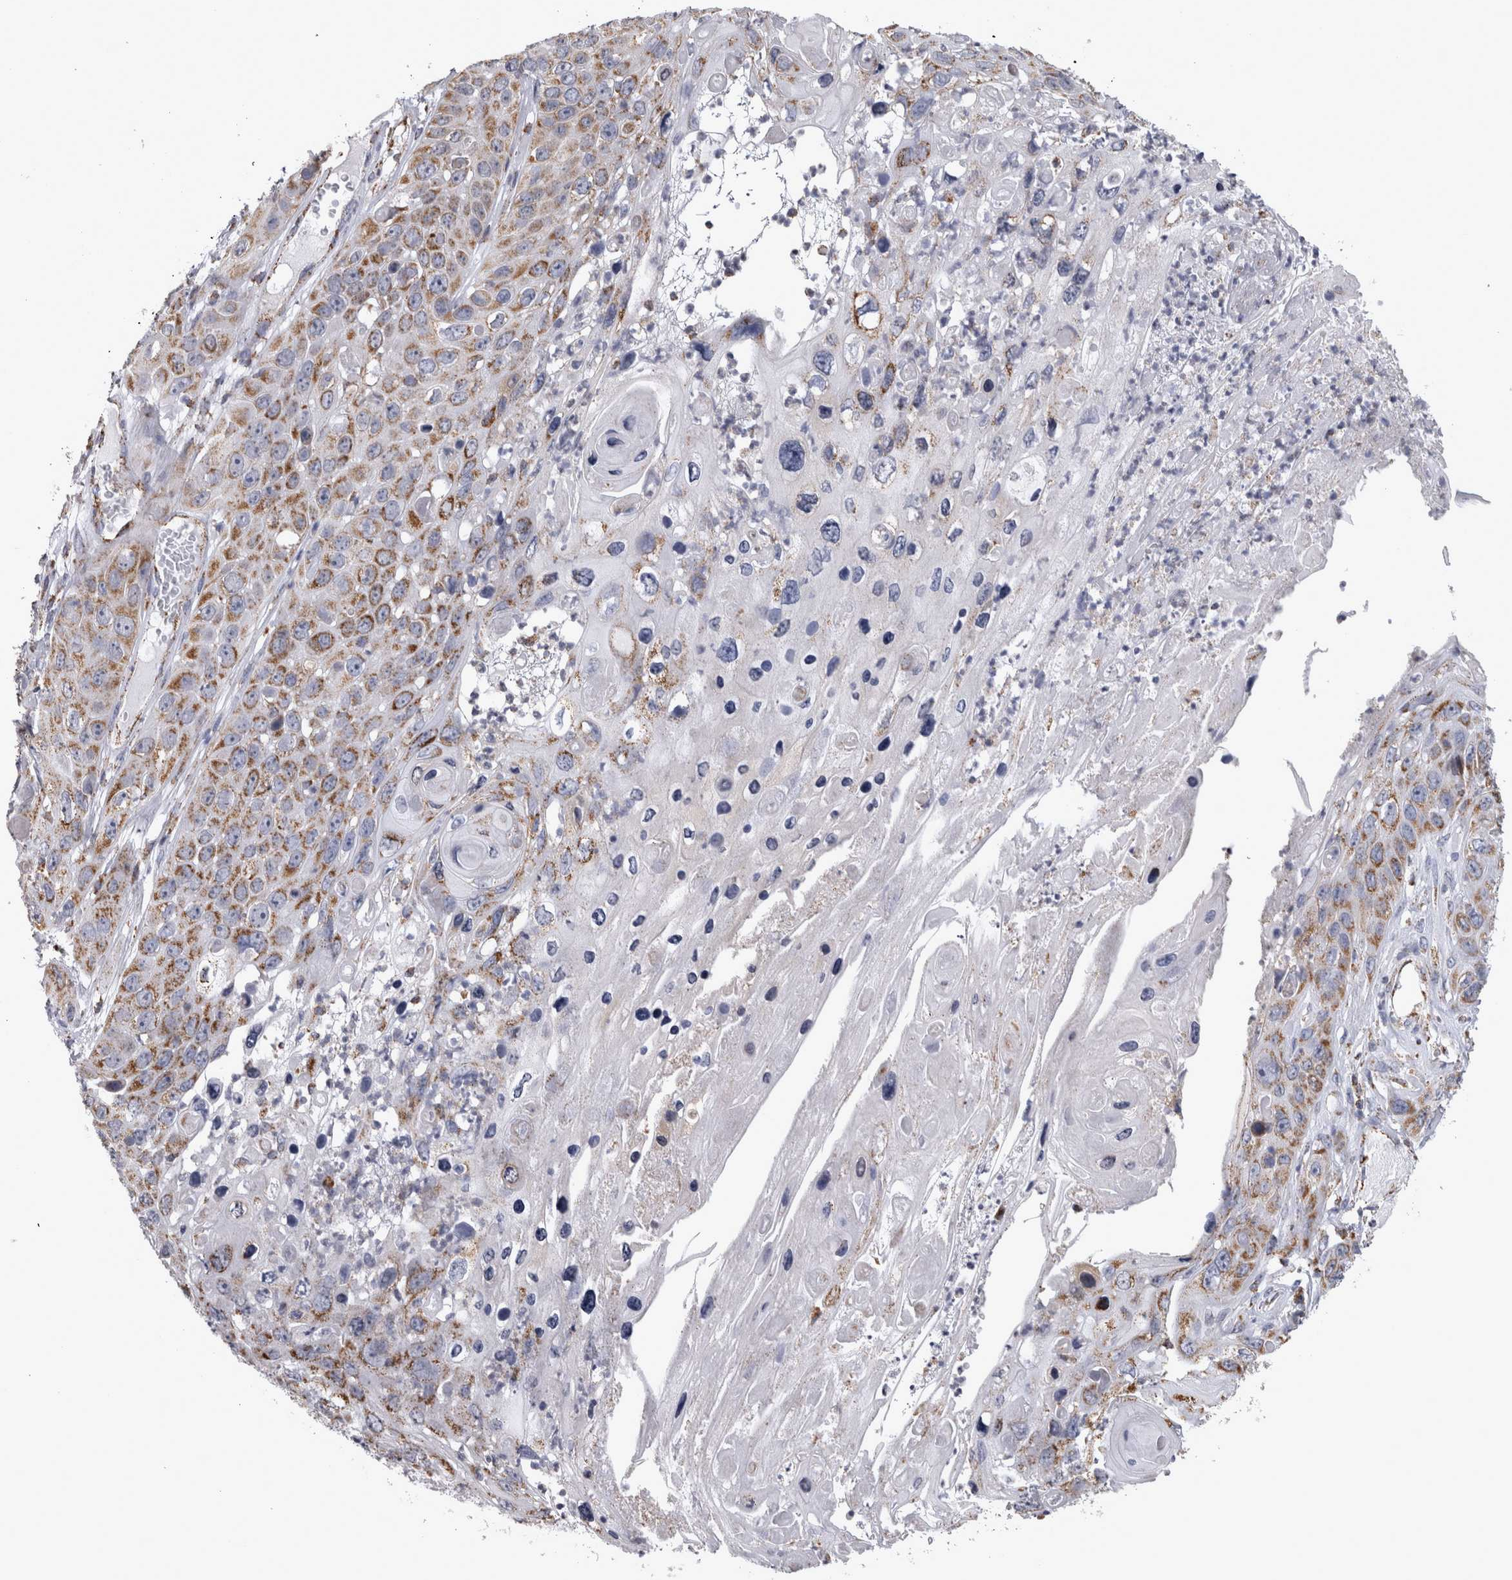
{"staining": {"intensity": "moderate", "quantity": ">75%", "location": "cytoplasmic/membranous"}, "tissue": "skin cancer", "cell_type": "Tumor cells", "image_type": "cancer", "snomed": [{"axis": "morphology", "description": "Squamous cell carcinoma, NOS"}, {"axis": "topography", "description": "Skin"}], "caption": "Tumor cells reveal moderate cytoplasmic/membranous expression in about >75% of cells in squamous cell carcinoma (skin).", "gene": "MDH2", "patient": {"sex": "male", "age": 55}}